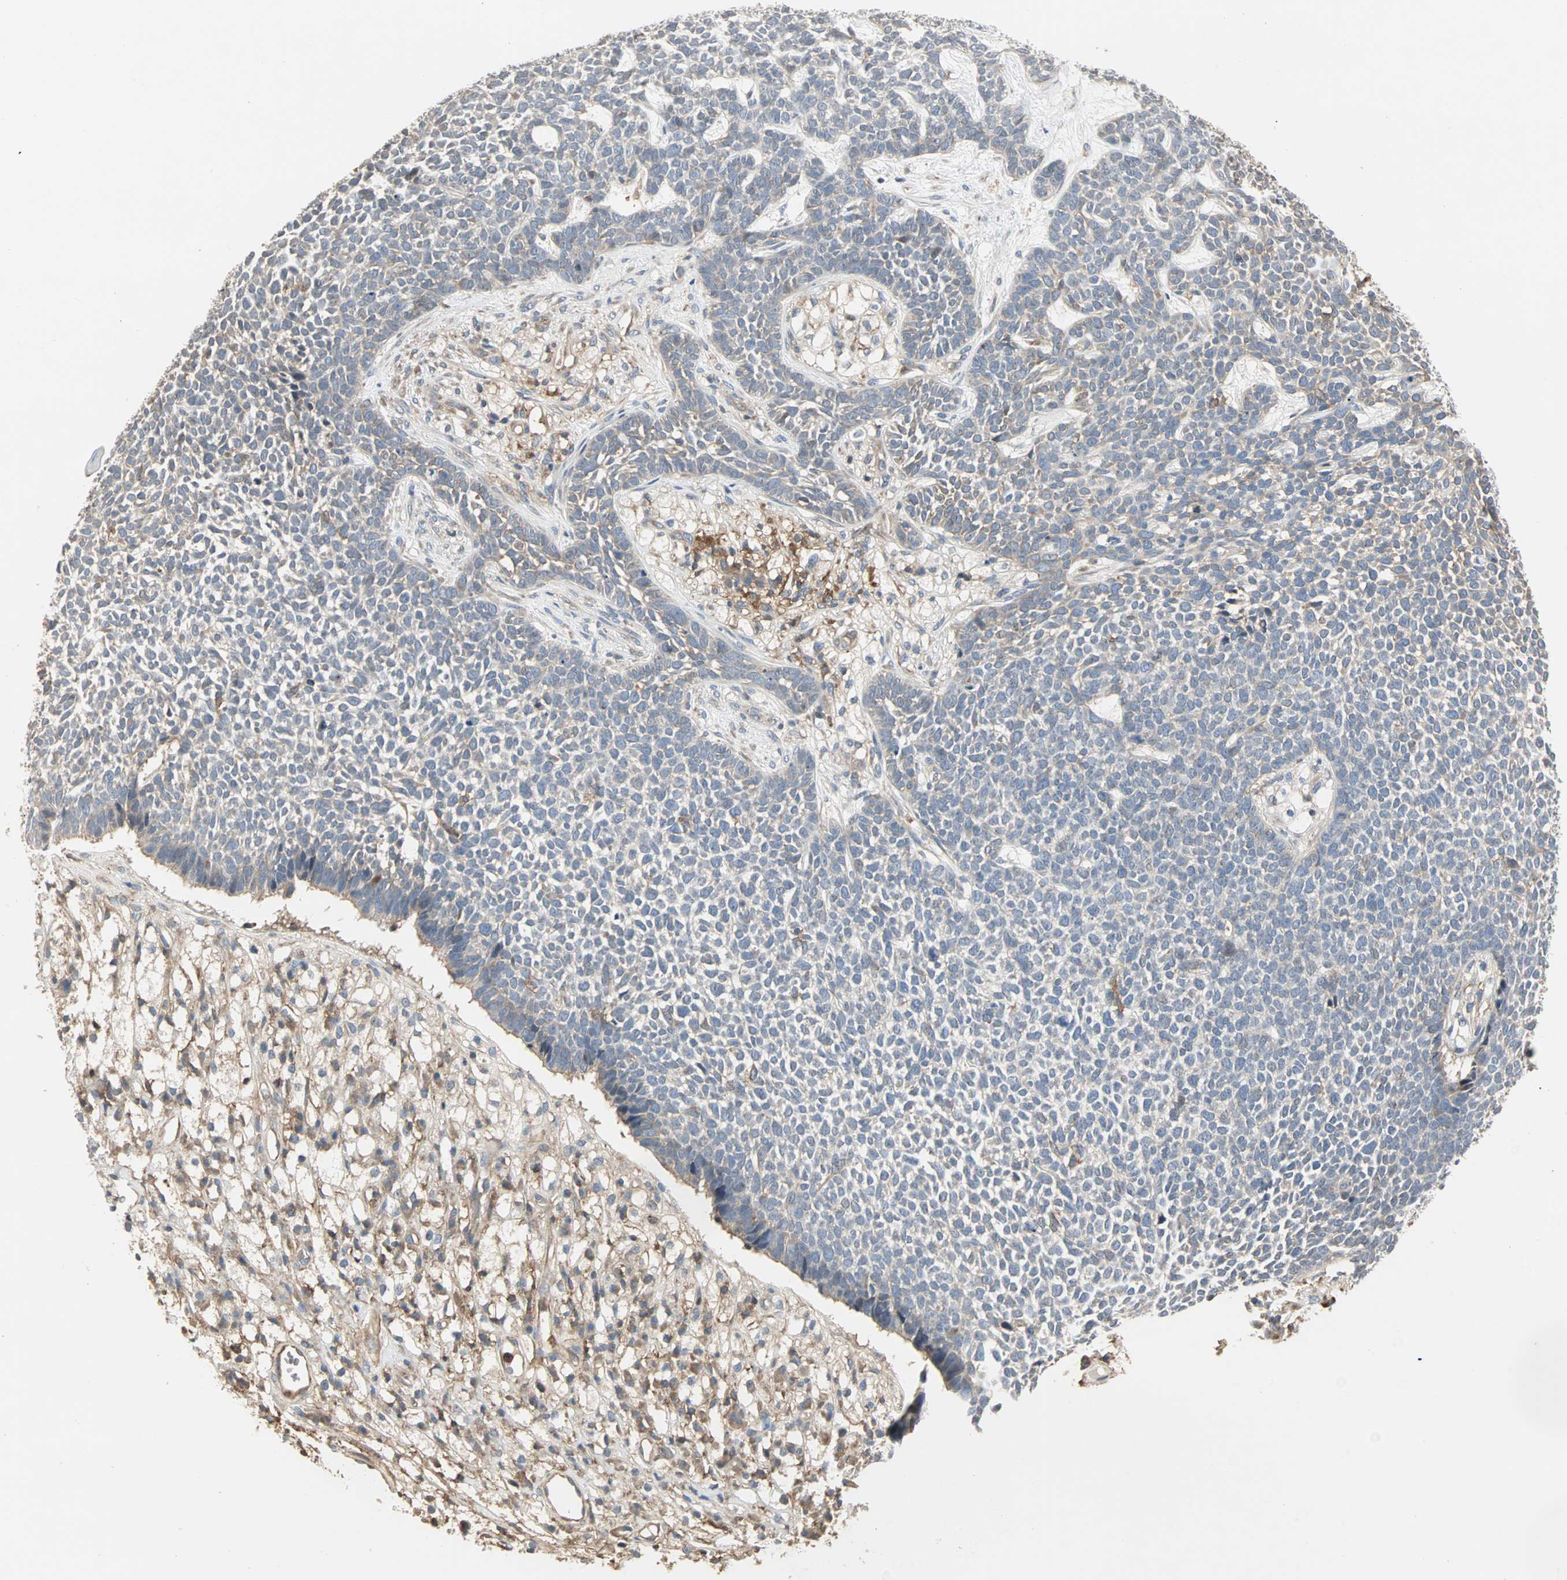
{"staining": {"intensity": "weak", "quantity": "25%-75%", "location": "cytoplasmic/membranous"}, "tissue": "skin cancer", "cell_type": "Tumor cells", "image_type": "cancer", "snomed": [{"axis": "morphology", "description": "Basal cell carcinoma"}, {"axis": "topography", "description": "Skin"}], "caption": "An IHC image of neoplastic tissue is shown. Protein staining in brown highlights weak cytoplasmic/membranous positivity in skin cancer (basal cell carcinoma) within tumor cells.", "gene": "GNAI2", "patient": {"sex": "female", "age": 84}}